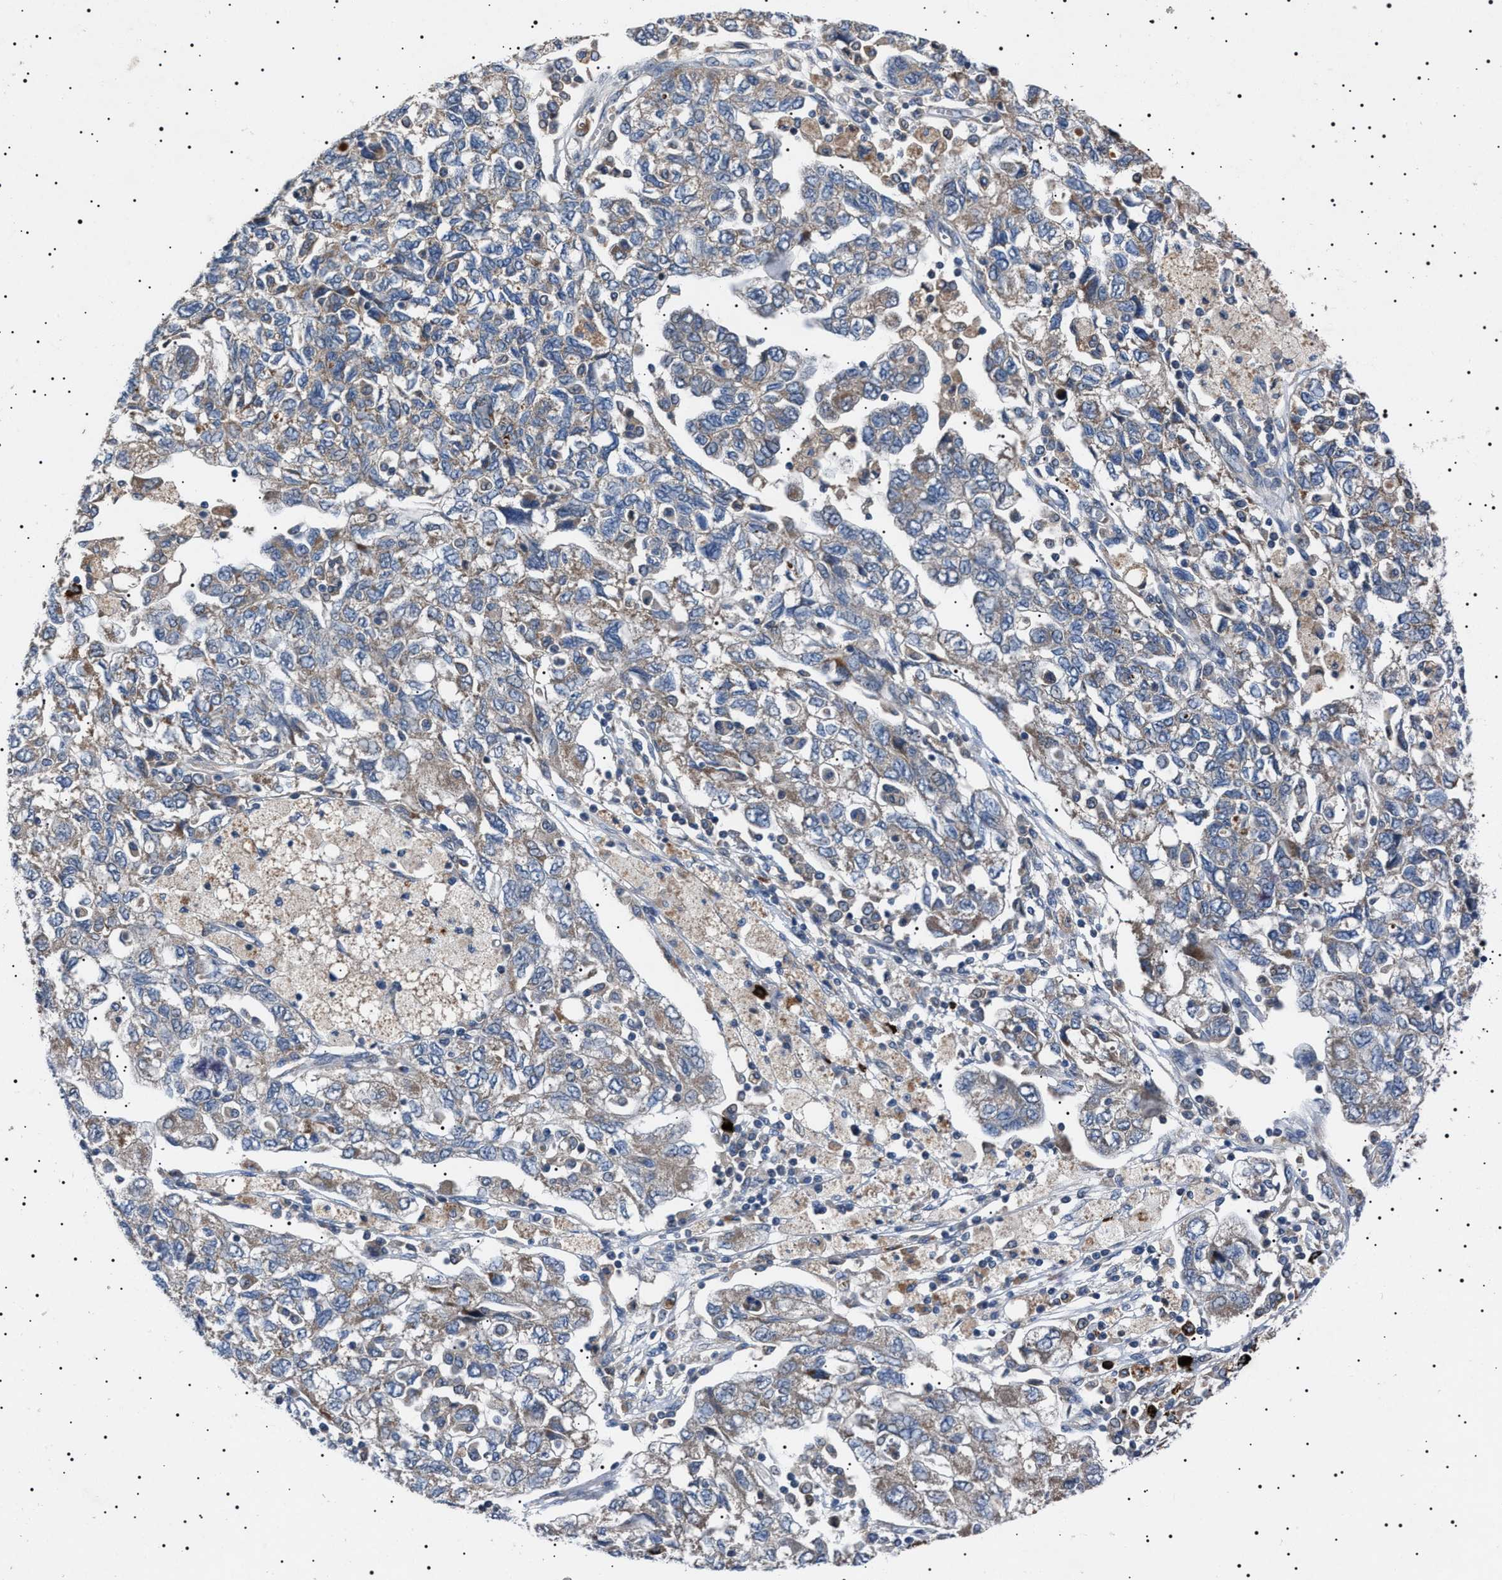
{"staining": {"intensity": "weak", "quantity": "25%-75%", "location": "cytoplasmic/membranous"}, "tissue": "ovarian cancer", "cell_type": "Tumor cells", "image_type": "cancer", "snomed": [{"axis": "morphology", "description": "Carcinoma, NOS"}, {"axis": "morphology", "description": "Cystadenocarcinoma, serous, NOS"}, {"axis": "topography", "description": "Ovary"}], "caption": "Protein staining exhibits weak cytoplasmic/membranous staining in approximately 25%-75% of tumor cells in ovarian cancer. Ihc stains the protein of interest in brown and the nuclei are stained blue.", "gene": "PTRH1", "patient": {"sex": "female", "age": 69}}